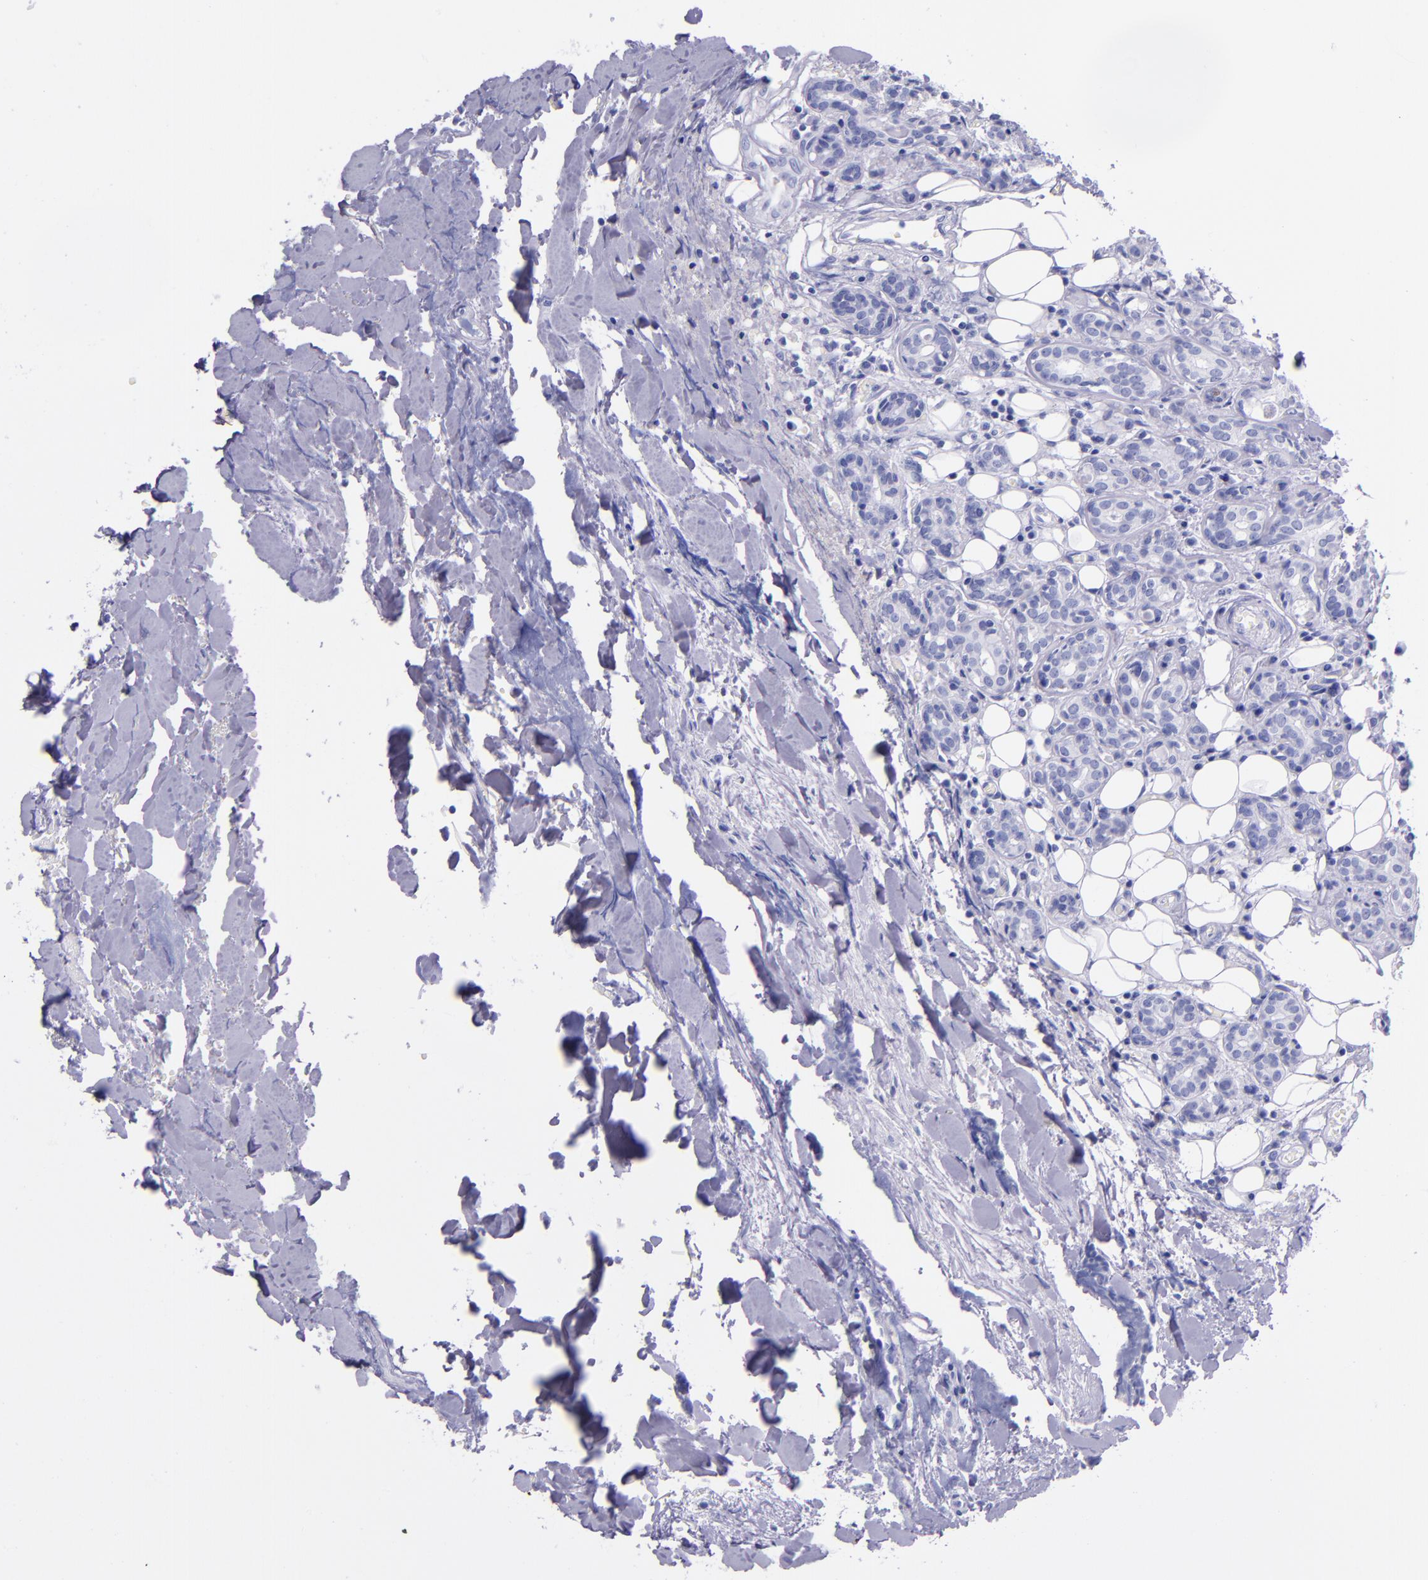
{"staining": {"intensity": "negative", "quantity": "none", "location": "none"}, "tissue": "head and neck cancer", "cell_type": "Tumor cells", "image_type": "cancer", "snomed": [{"axis": "morphology", "description": "Squamous cell carcinoma, NOS"}, {"axis": "topography", "description": "Salivary gland"}, {"axis": "topography", "description": "Head-Neck"}], "caption": "This image is of head and neck squamous cell carcinoma stained with immunohistochemistry to label a protein in brown with the nuclei are counter-stained blue. There is no staining in tumor cells. (DAB immunohistochemistry, high magnification).", "gene": "MBP", "patient": {"sex": "male", "age": 70}}